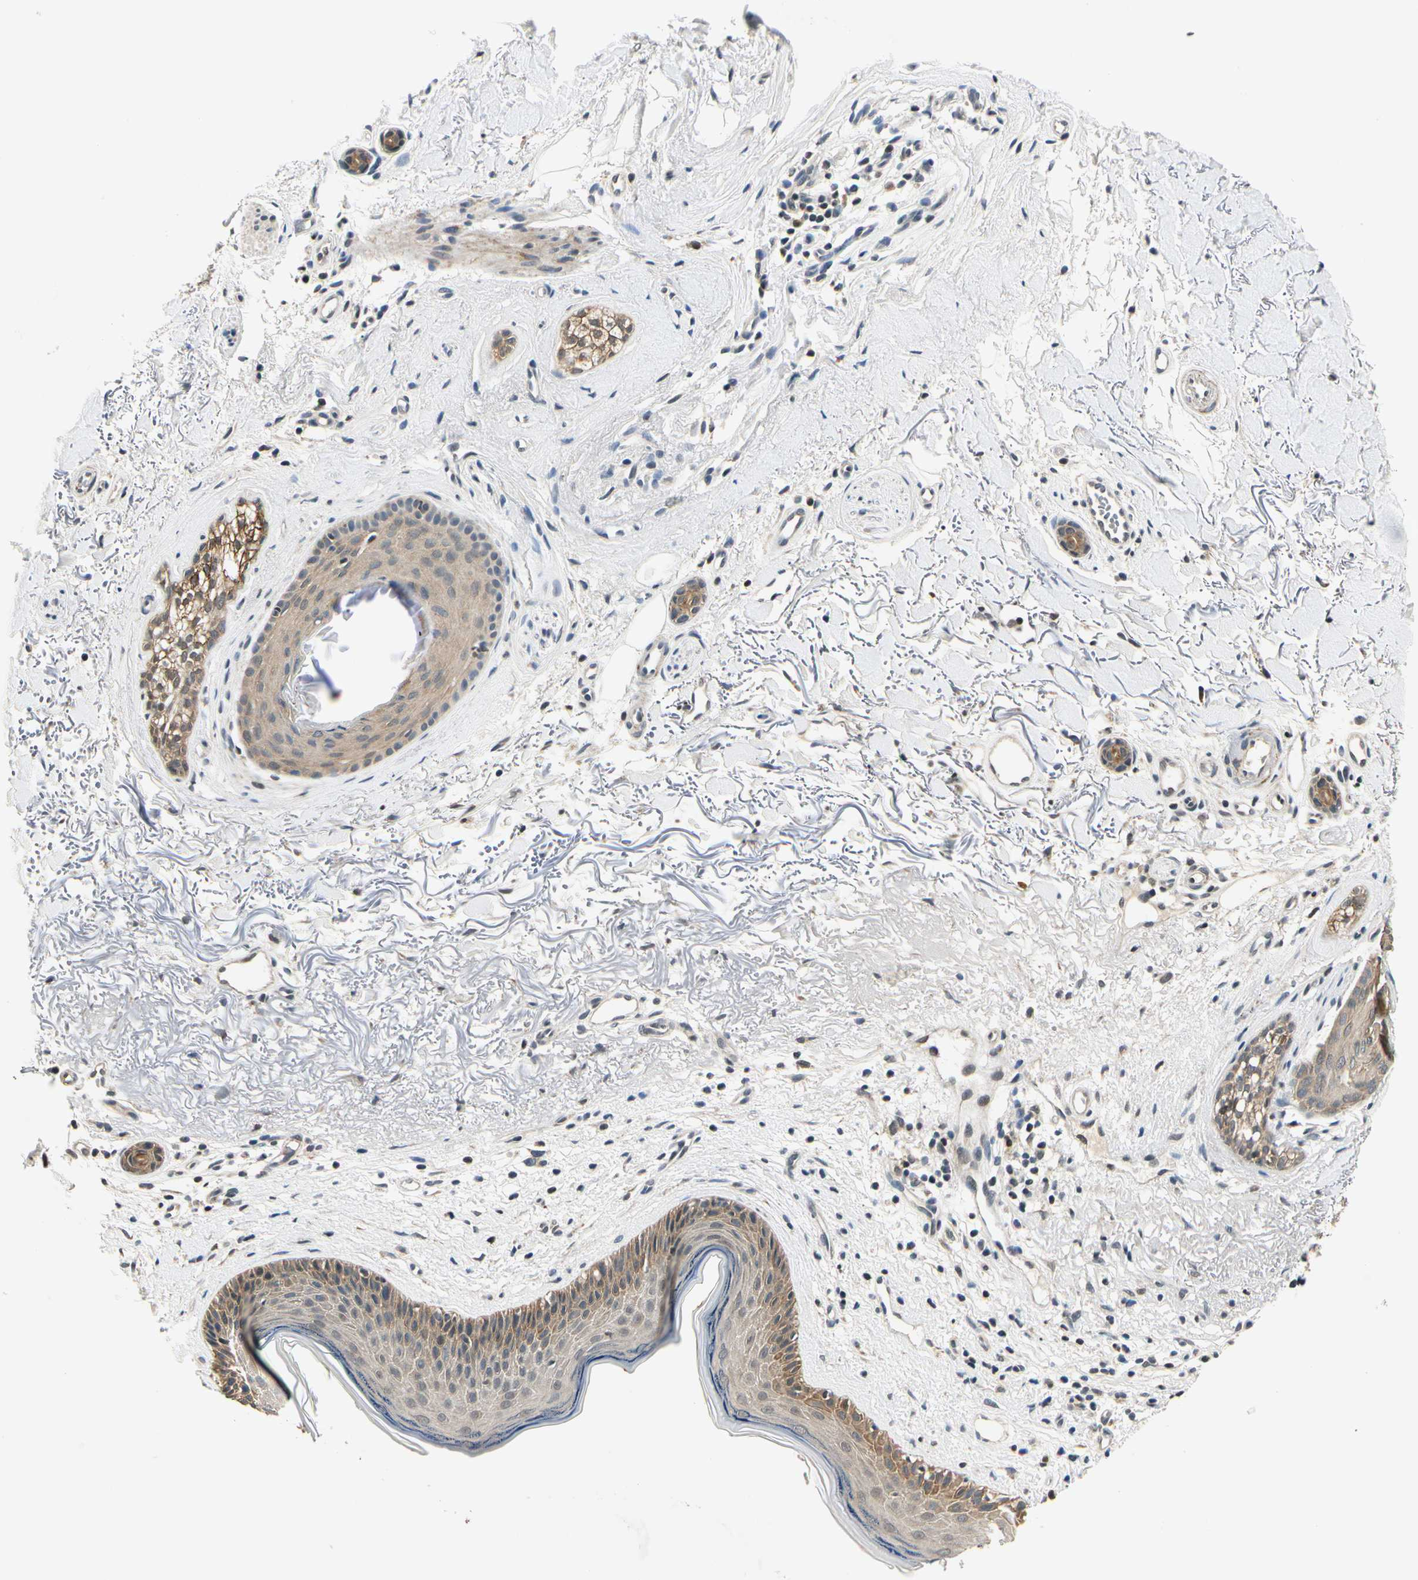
{"staining": {"intensity": "moderate", "quantity": "25%-75%", "location": "cytoplasmic/membranous"}, "tissue": "skin cancer", "cell_type": "Tumor cells", "image_type": "cancer", "snomed": [{"axis": "morphology", "description": "Normal tissue, NOS"}, {"axis": "morphology", "description": "Basal cell carcinoma"}, {"axis": "topography", "description": "Skin"}], "caption": "Basal cell carcinoma (skin) stained with DAB immunohistochemistry (IHC) reveals medium levels of moderate cytoplasmic/membranous expression in about 25%-75% of tumor cells.", "gene": "PDK2", "patient": {"sex": "female", "age": 70}}